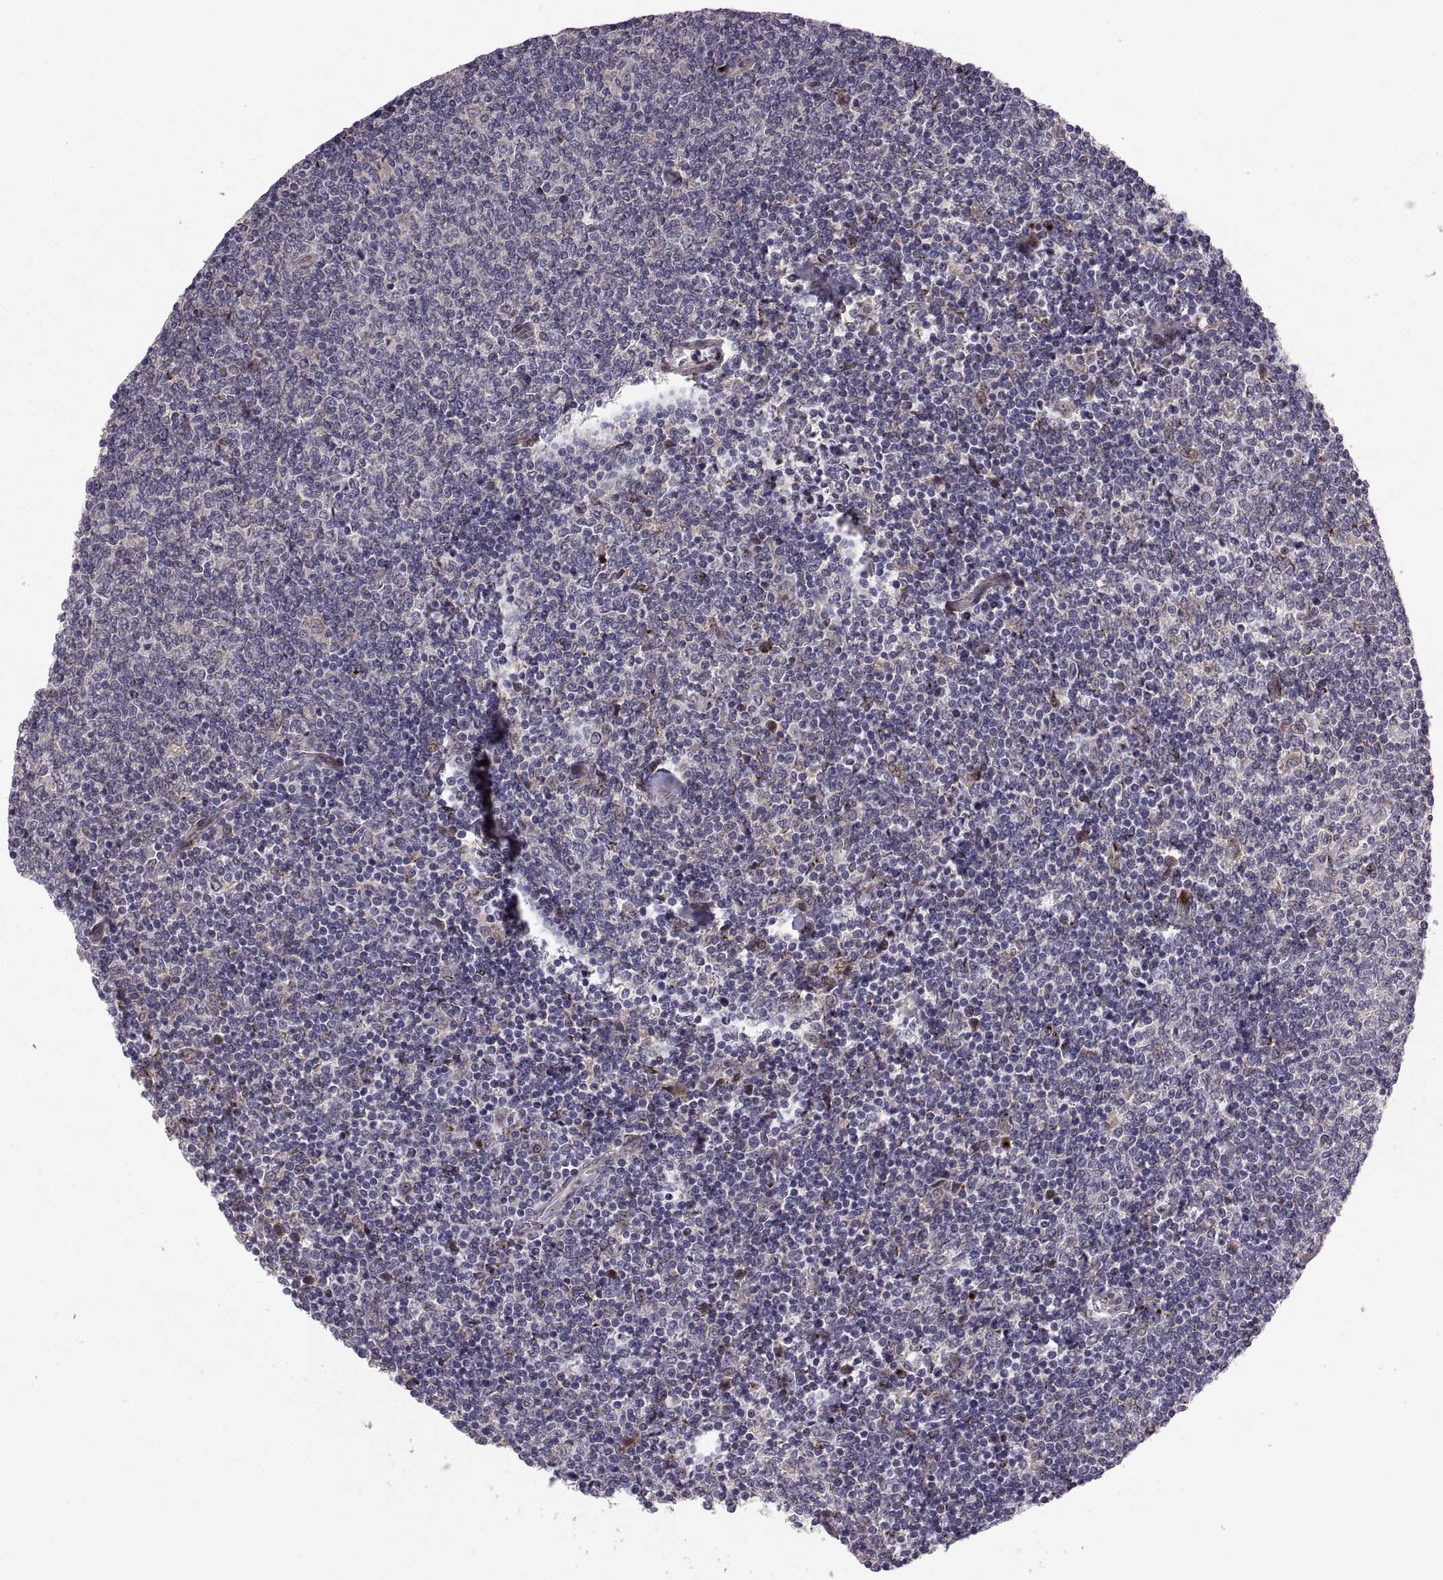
{"staining": {"intensity": "negative", "quantity": "none", "location": "none"}, "tissue": "lymphoma", "cell_type": "Tumor cells", "image_type": "cancer", "snomed": [{"axis": "morphology", "description": "Malignant lymphoma, non-Hodgkin's type, Low grade"}, {"axis": "topography", "description": "Lymph node"}], "caption": "Tumor cells show no significant protein staining in low-grade malignant lymphoma, non-Hodgkin's type.", "gene": "TESC", "patient": {"sex": "male", "age": 52}}